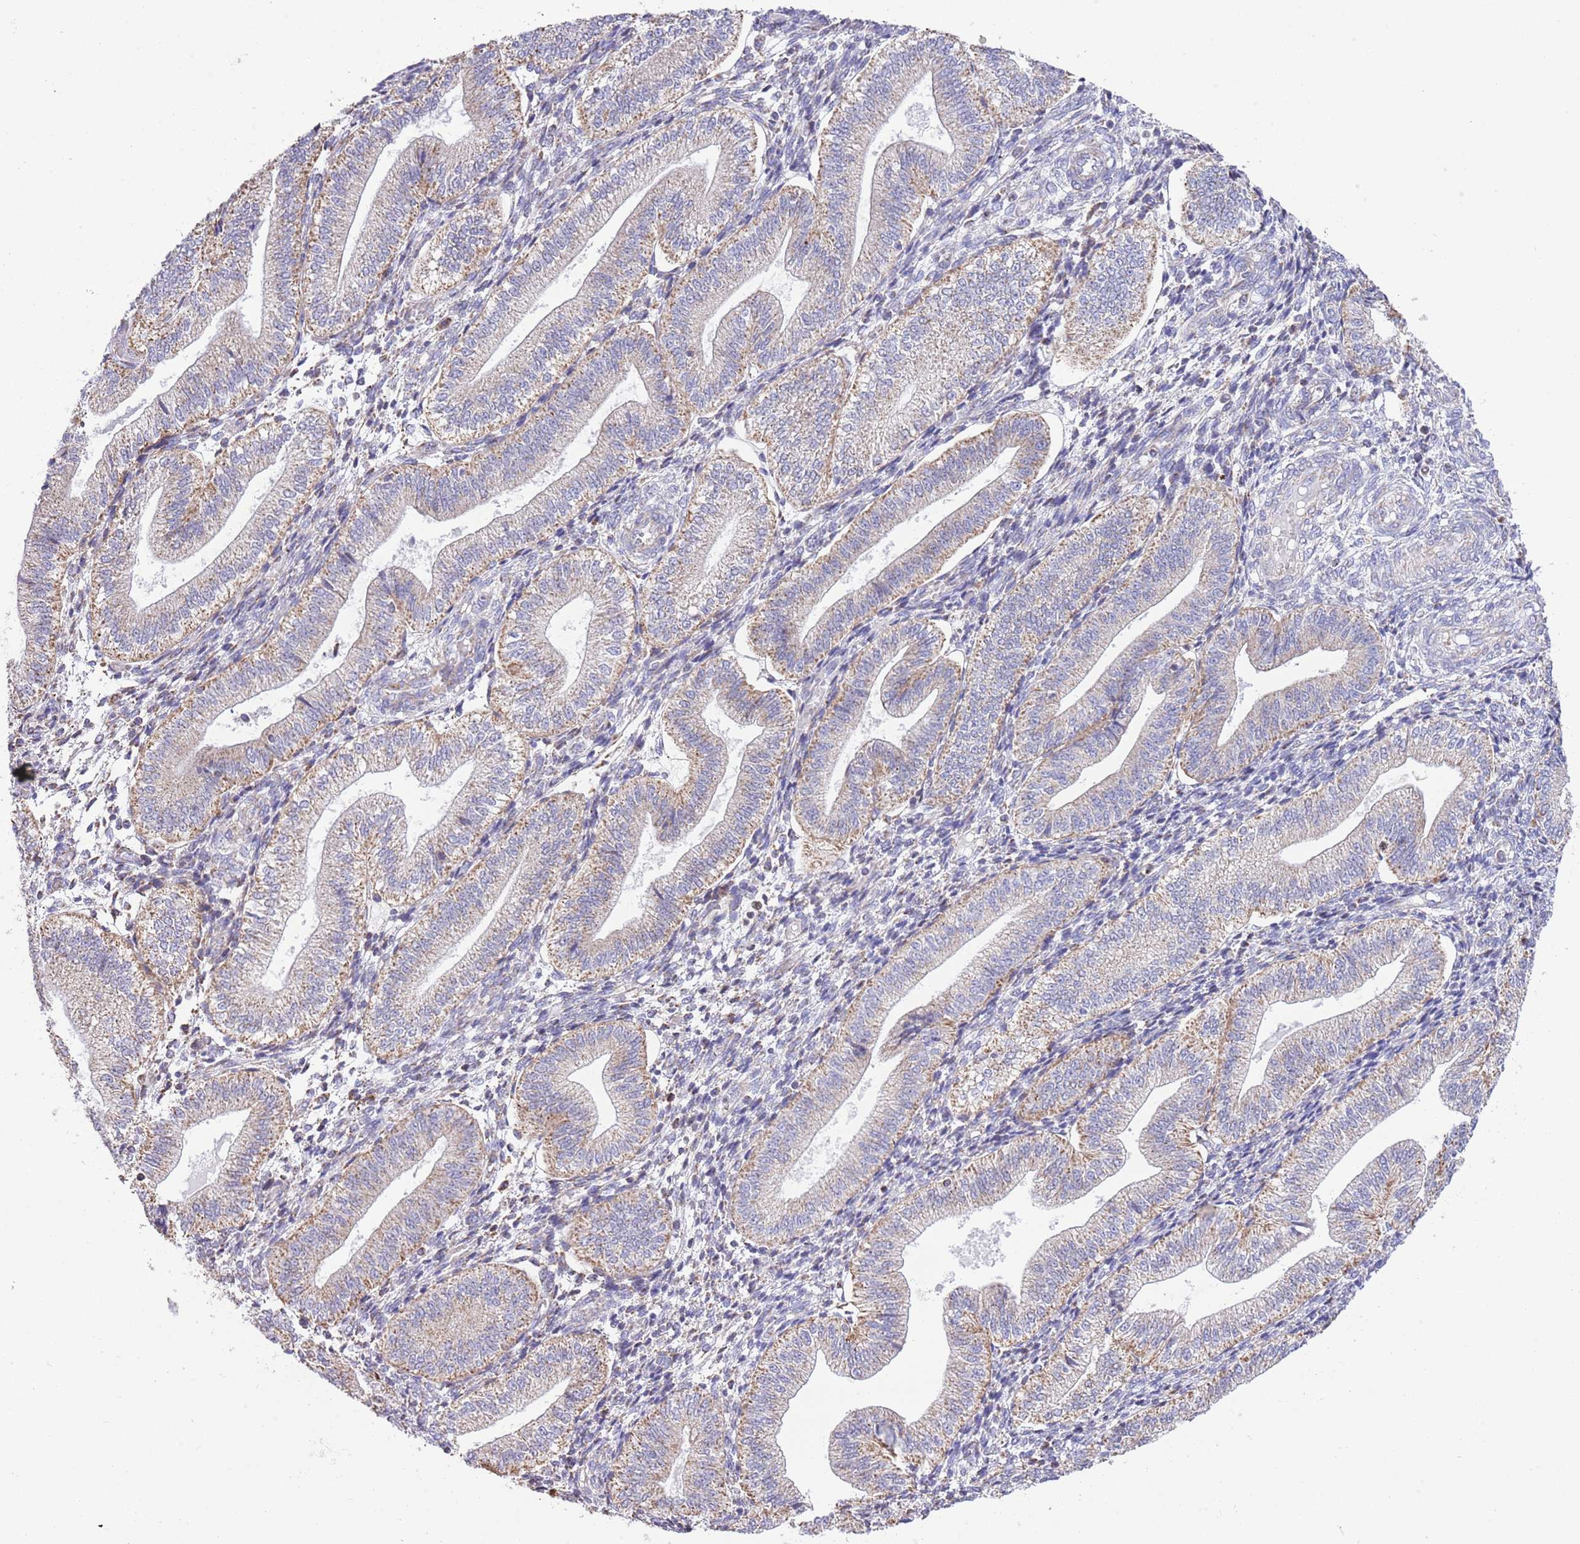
{"staining": {"intensity": "moderate", "quantity": "25%-75%", "location": "cytoplasmic/membranous"}, "tissue": "endometrium", "cell_type": "Cells in endometrial stroma", "image_type": "normal", "snomed": [{"axis": "morphology", "description": "Normal tissue, NOS"}, {"axis": "topography", "description": "Endometrium"}], "caption": "Immunohistochemistry of benign endometrium shows medium levels of moderate cytoplasmic/membranous expression in about 25%-75% of cells in endometrial stroma.", "gene": "TEKTIP1", "patient": {"sex": "female", "age": 34}}